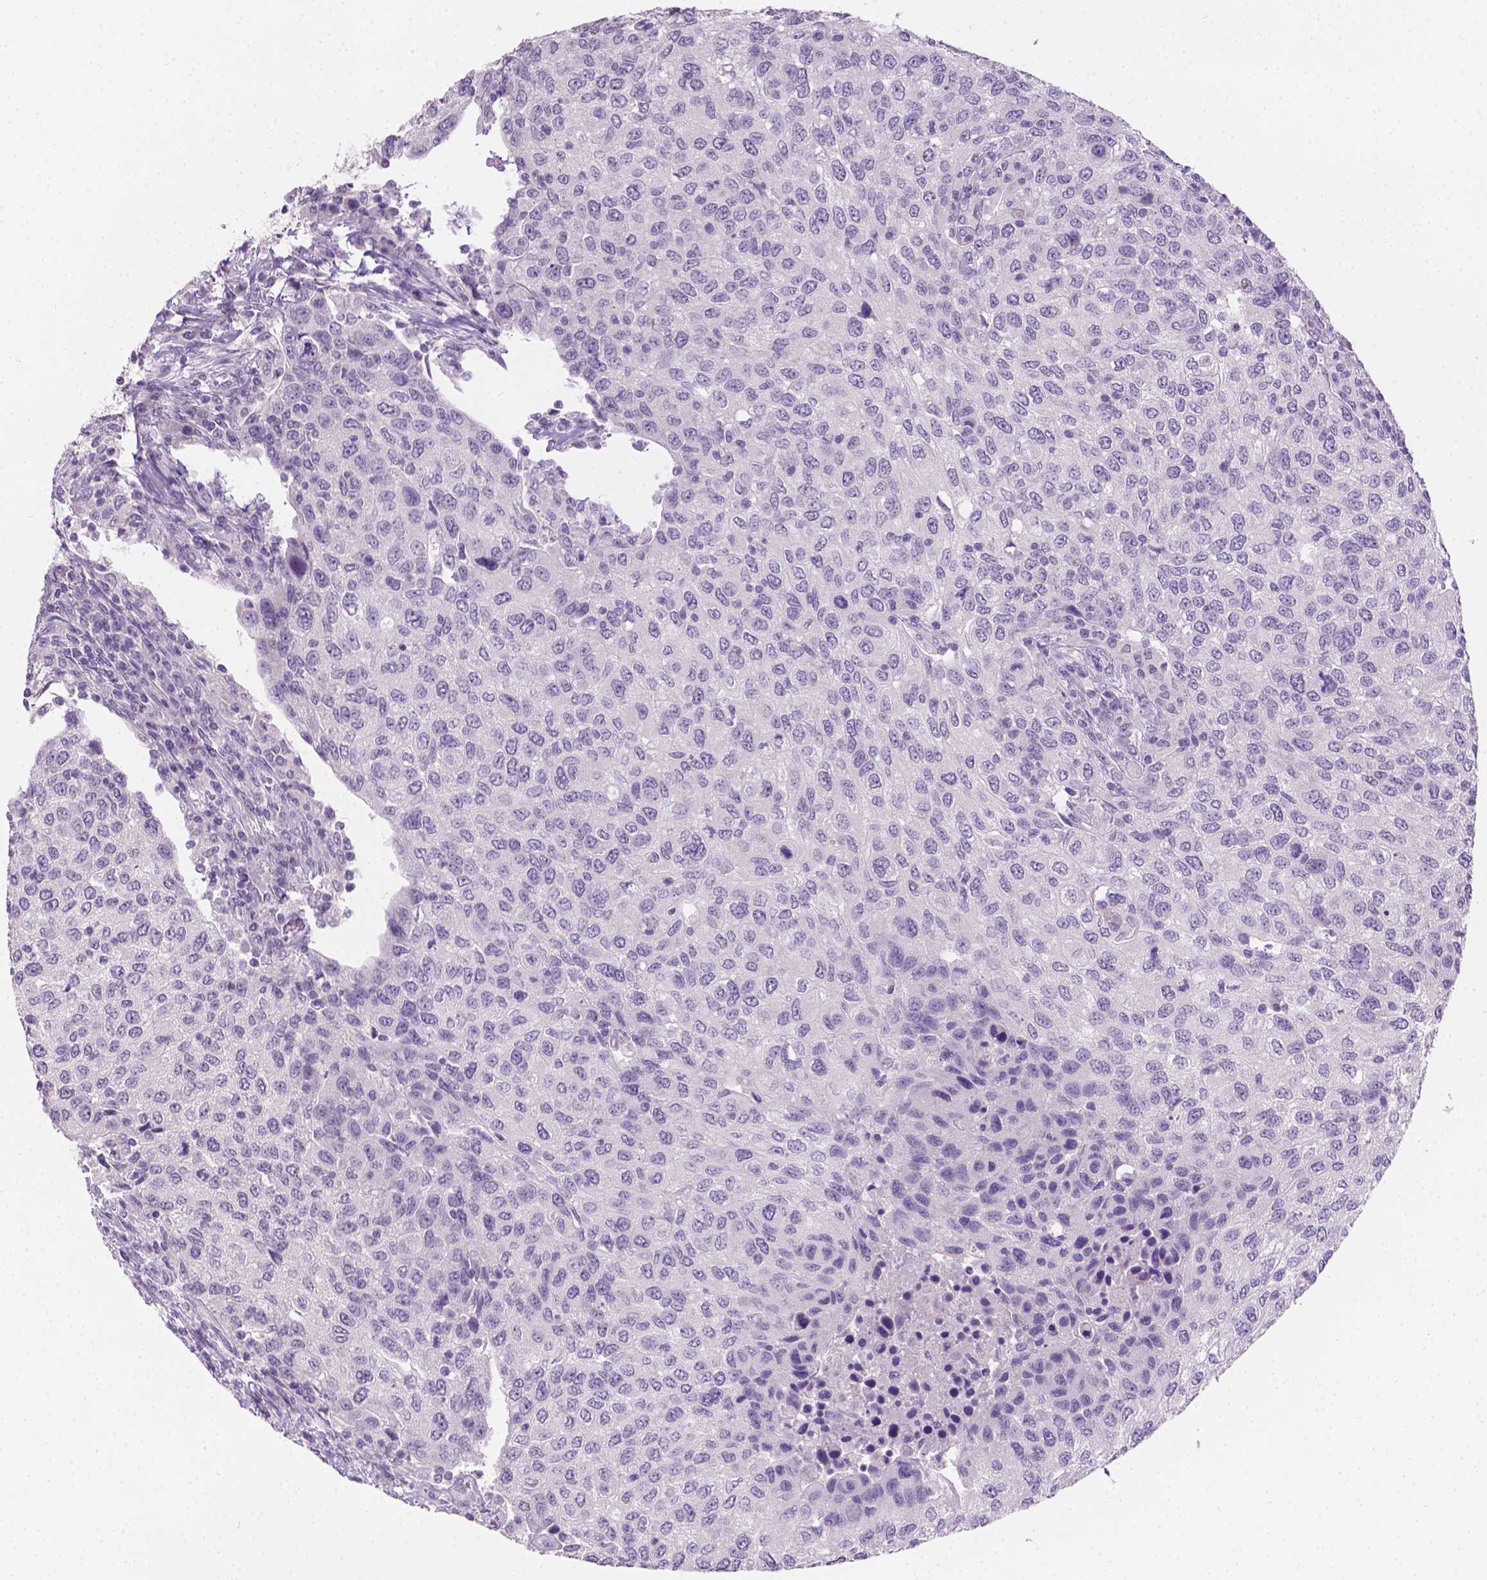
{"staining": {"intensity": "negative", "quantity": "none", "location": "none"}, "tissue": "urothelial cancer", "cell_type": "Tumor cells", "image_type": "cancer", "snomed": [{"axis": "morphology", "description": "Urothelial carcinoma, High grade"}, {"axis": "topography", "description": "Urinary bladder"}], "caption": "Immunohistochemistry (IHC) of high-grade urothelial carcinoma shows no staining in tumor cells. Nuclei are stained in blue.", "gene": "TNNI2", "patient": {"sex": "female", "age": 78}}